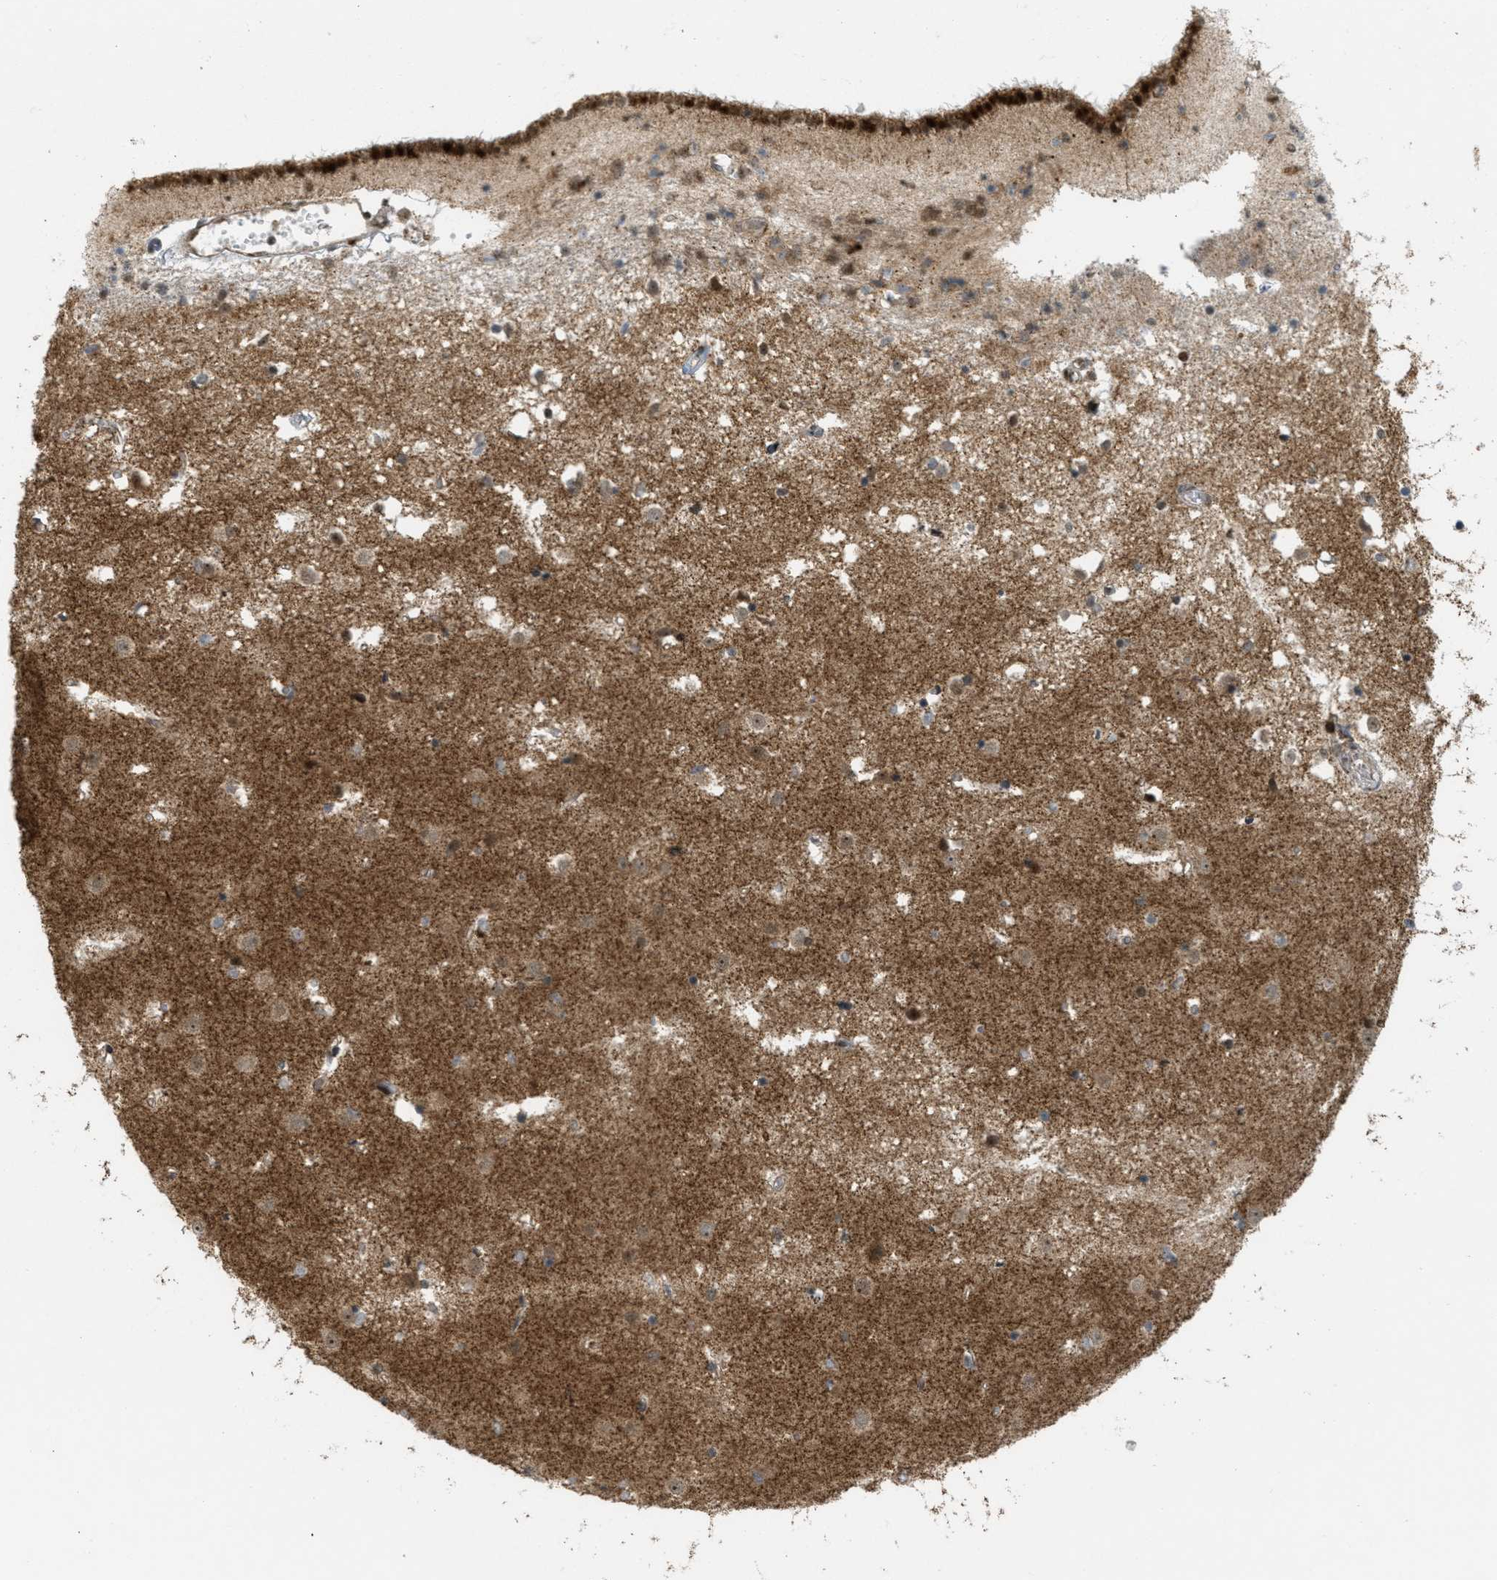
{"staining": {"intensity": "strong", "quantity": "25%-75%", "location": "cytoplasmic/membranous,nuclear"}, "tissue": "caudate", "cell_type": "Glial cells", "image_type": "normal", "snomed": [{"axis": "morphology", "description": "Normal tissue, NOS"}, {"axis": "topography", "description": "Lateral ventricle wall"}], "caption": "Caudate stained with DAB immunohistochemistry (IHC) displays high levels of strong cytoplasmic/membranous,nuclear expression in about 25%-75% of glial cells. Immunohistochemistry (ihc) stains the protein in brown and the nuclei are stained blue.", "gene": "TLK1", "patient": {"sex": "male", "age": 45}}